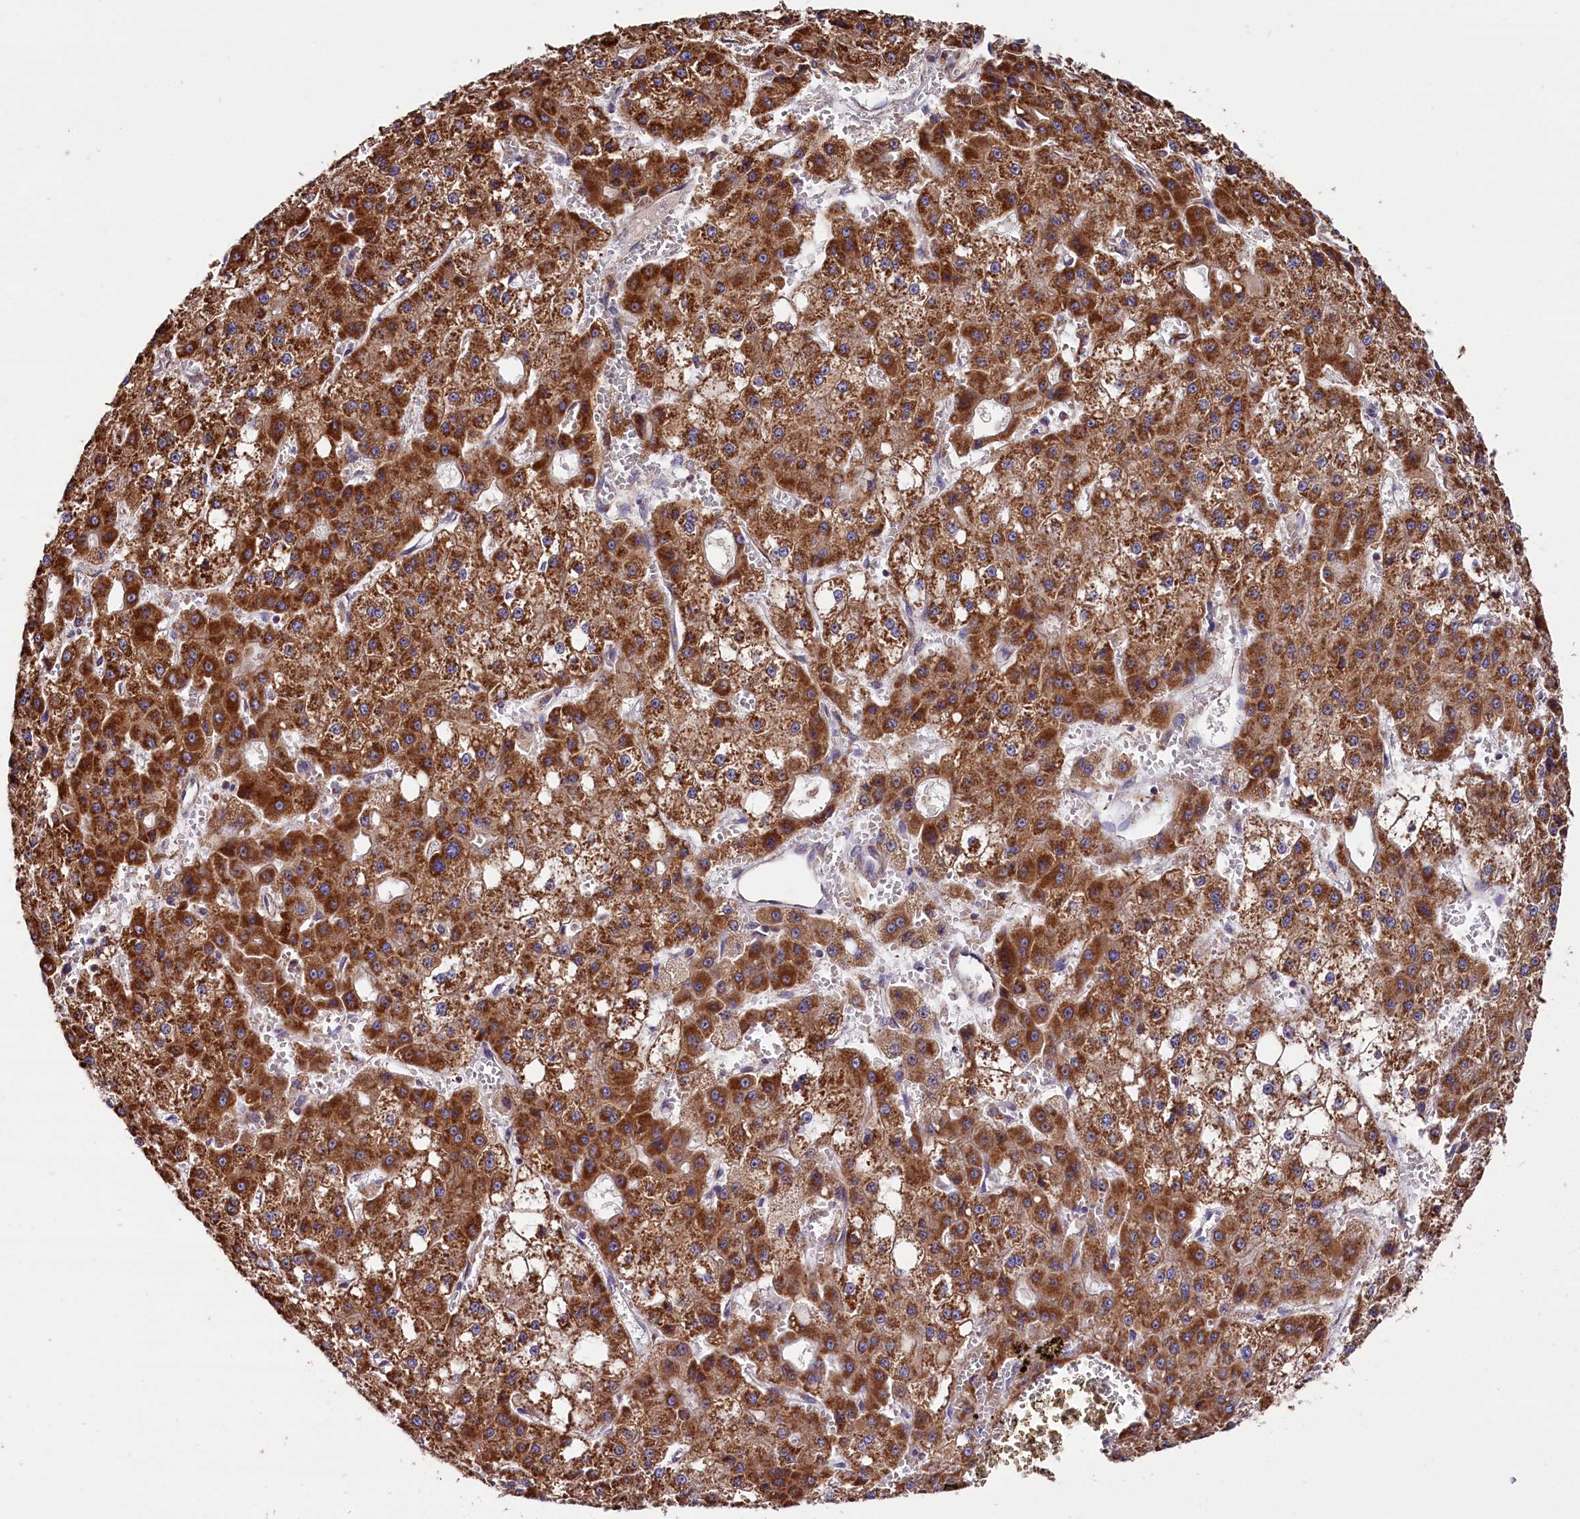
{"staining": {"intensity": "strong", "quantity": ">75%", "location": "cytoplasmic/membranous"}, "tissue": "liver cancer", "cell_type": "Tumor cells", "image_type": "cancer", "snomed": [{"axis": "morphology", "description": "Carcinoma, Hepatocellular, NOS"}, {"axis": "topography", "description": "Liver"}], "caption": "Hepatocellular carcinoma (liver) stained with DAB (3,3'-diaminobenzidine) IHC exhibits high levels of strong cytoplasmic/membranous positivity in approximately >75% of tumor cells.", "gene": "ZSWIM1", "patient": {"sex": "male", "age": 47}}